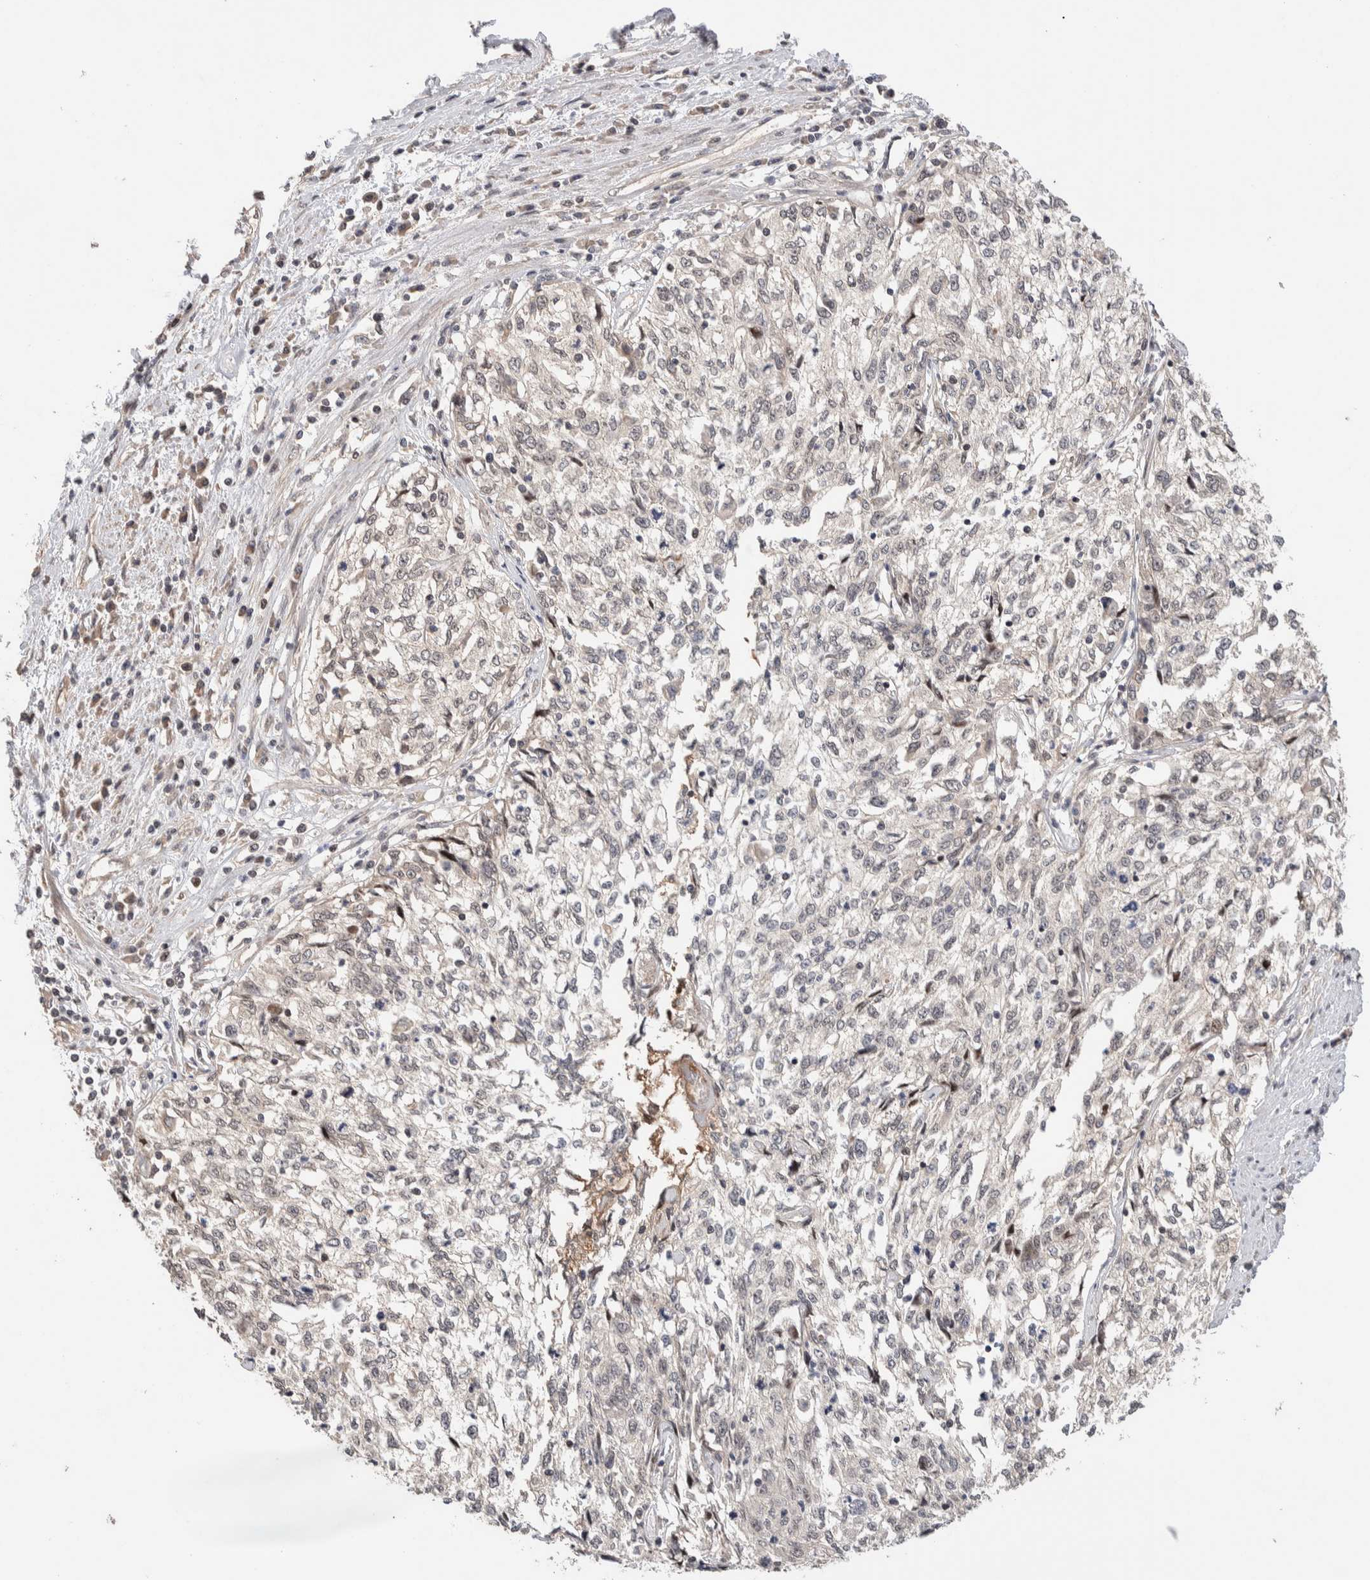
{"staining": {"intensity": "negative", "quantity": "none", "location": "none"}, "tissue": "cervical cancer", "cell_type": "Tumor cells", "image_type": "cancer", "snomed": [{"axis": "morphology", "description": "Squamous cell carcinoma, NOS"}, {"axis": "topography", "description": "Cervix"}], "caption": "Tumor cells are negative for brown protein staining in squamous cell carcinoma (cervical).", "gene": "PRDM15", "patient": {"sex": "female", "age": 57}}